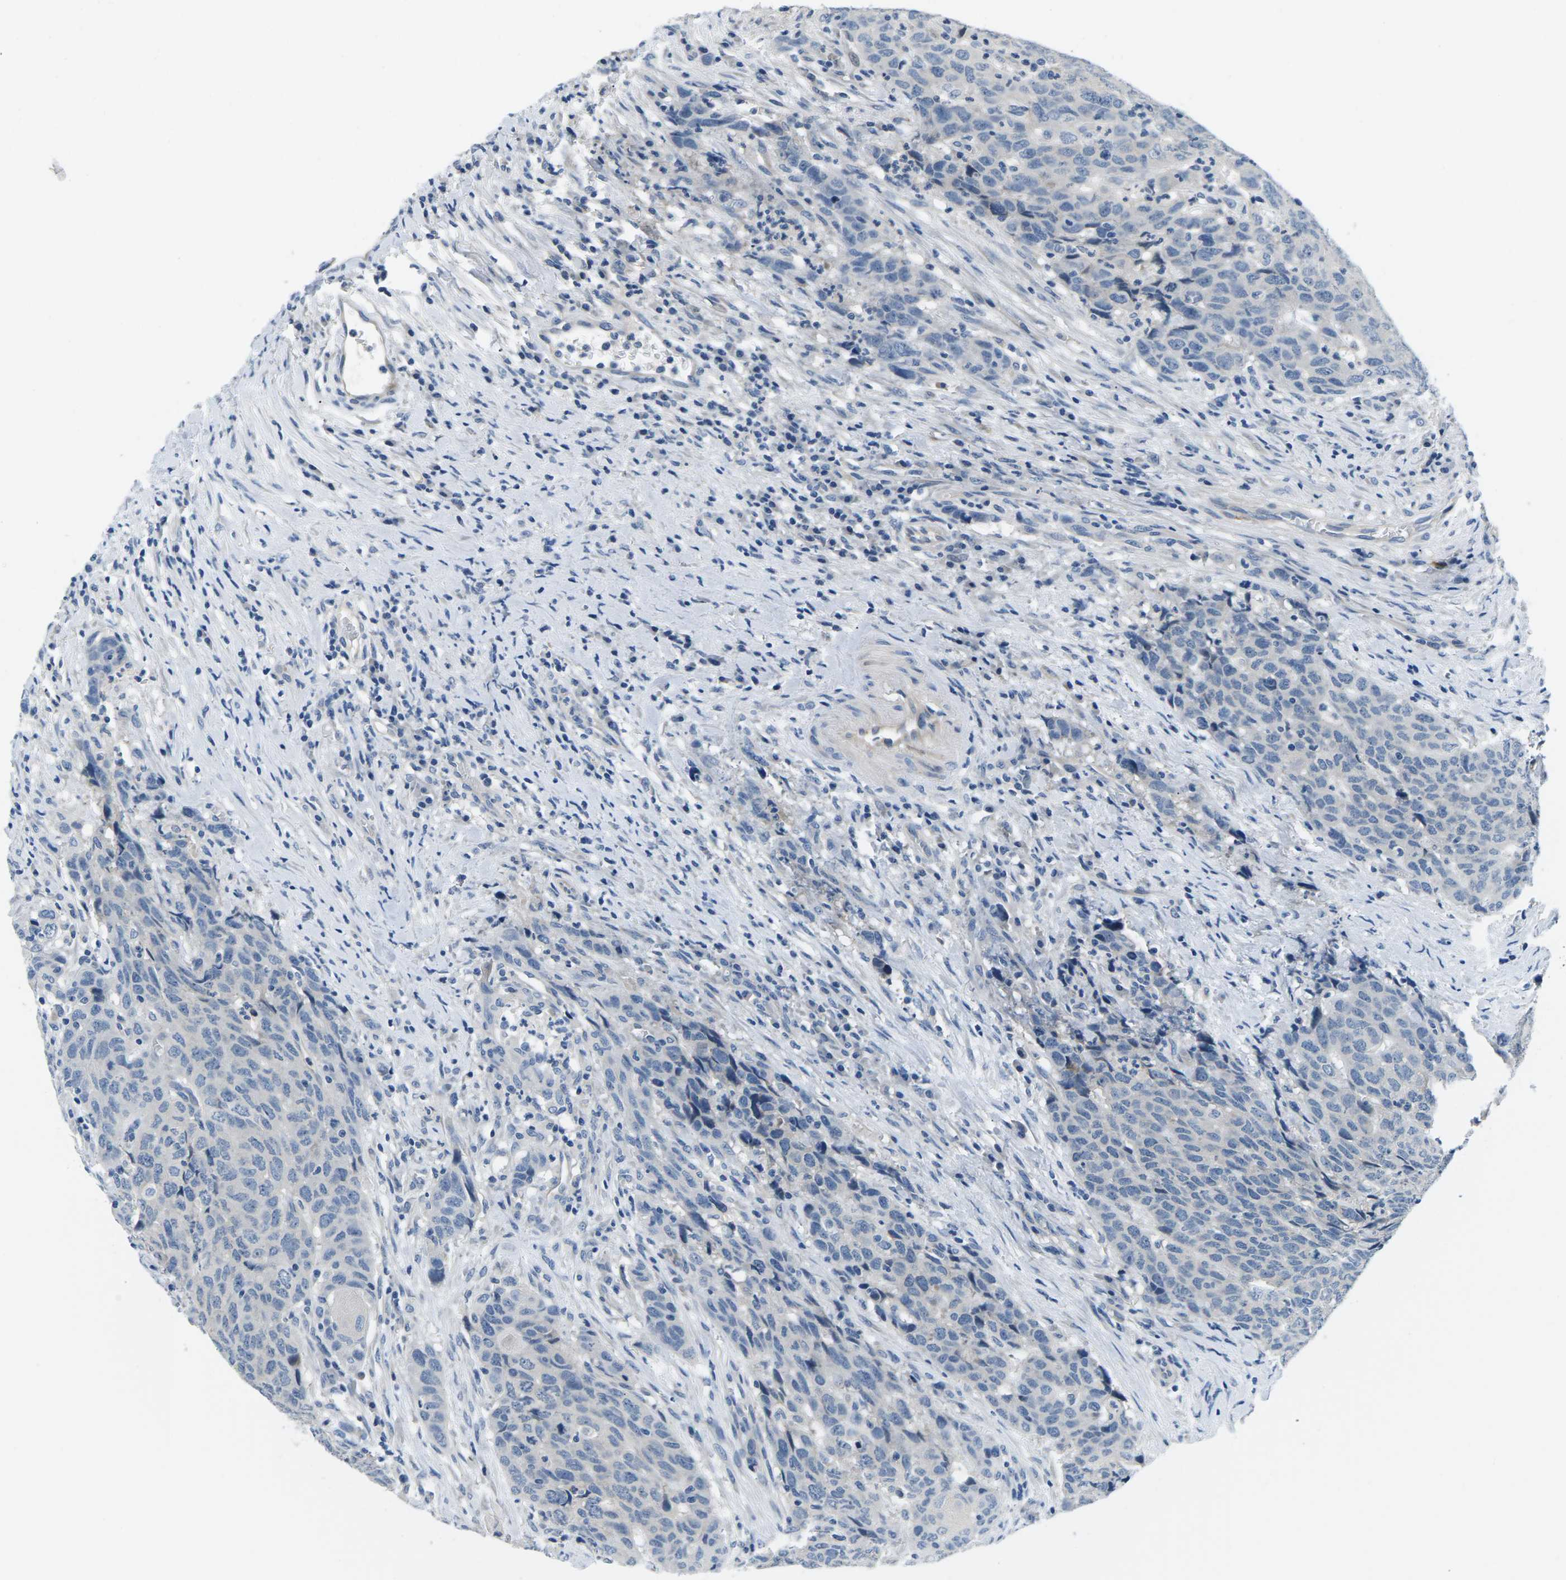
{"staining": {"intensity": "negative", "quantity": "none", "location": "none"}, "tissue": "head and neck cancer", "cell_type": "Tumor cells", "image_type": "cancer", "snomed": [{"axis": "morphology", "description": "Squamous cell carcinoma, NOS"}, {"axis": "topography", "description": "Head-Neck"}], "caption": "The histopathology image shows no significant expression in tumor cells of head and neck cancer.", "gene": "TSPAN2", "patient": {"sex": "male", "age": 66}}